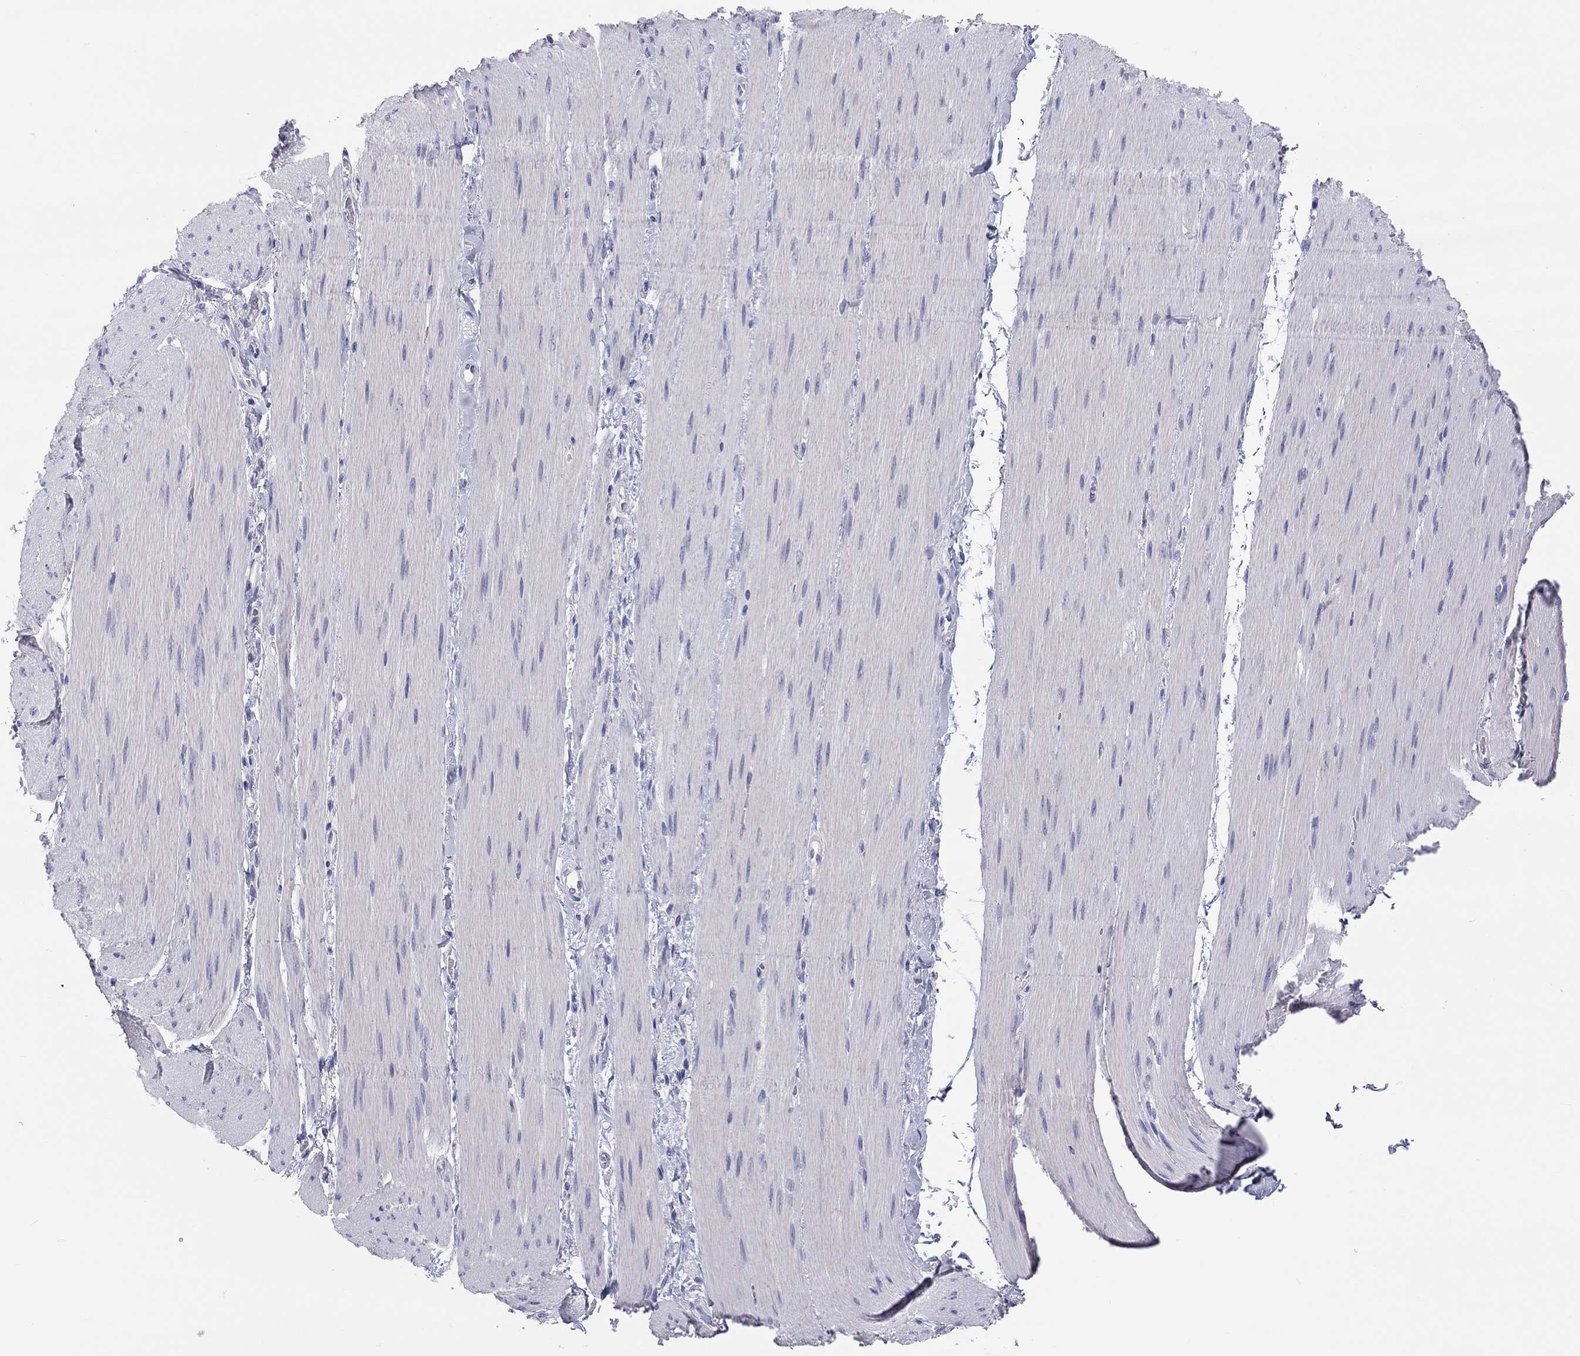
{"staining": {"intensity": "negative", "quantity": "none", "location": "none"}, "tissue": "soft tissue", "cell_type": "Fibroblasts", "image_type": "normal", "snomed": [{"axis": "morphology", "description": "Normal tissue, NOS"}, {"axis": "topography", "description": "Smooth muscle"}, {"axis": "topography", "description": "Duodenum"}, {"axis": "topography", "description": "Peripheral nerve tissue"}], "caption": "The immunohistochemistry image has no significant staining in fibroblasts of soft tissue.", "gene": "ST7L", "patient": {"sex": "female", "age": 61}}